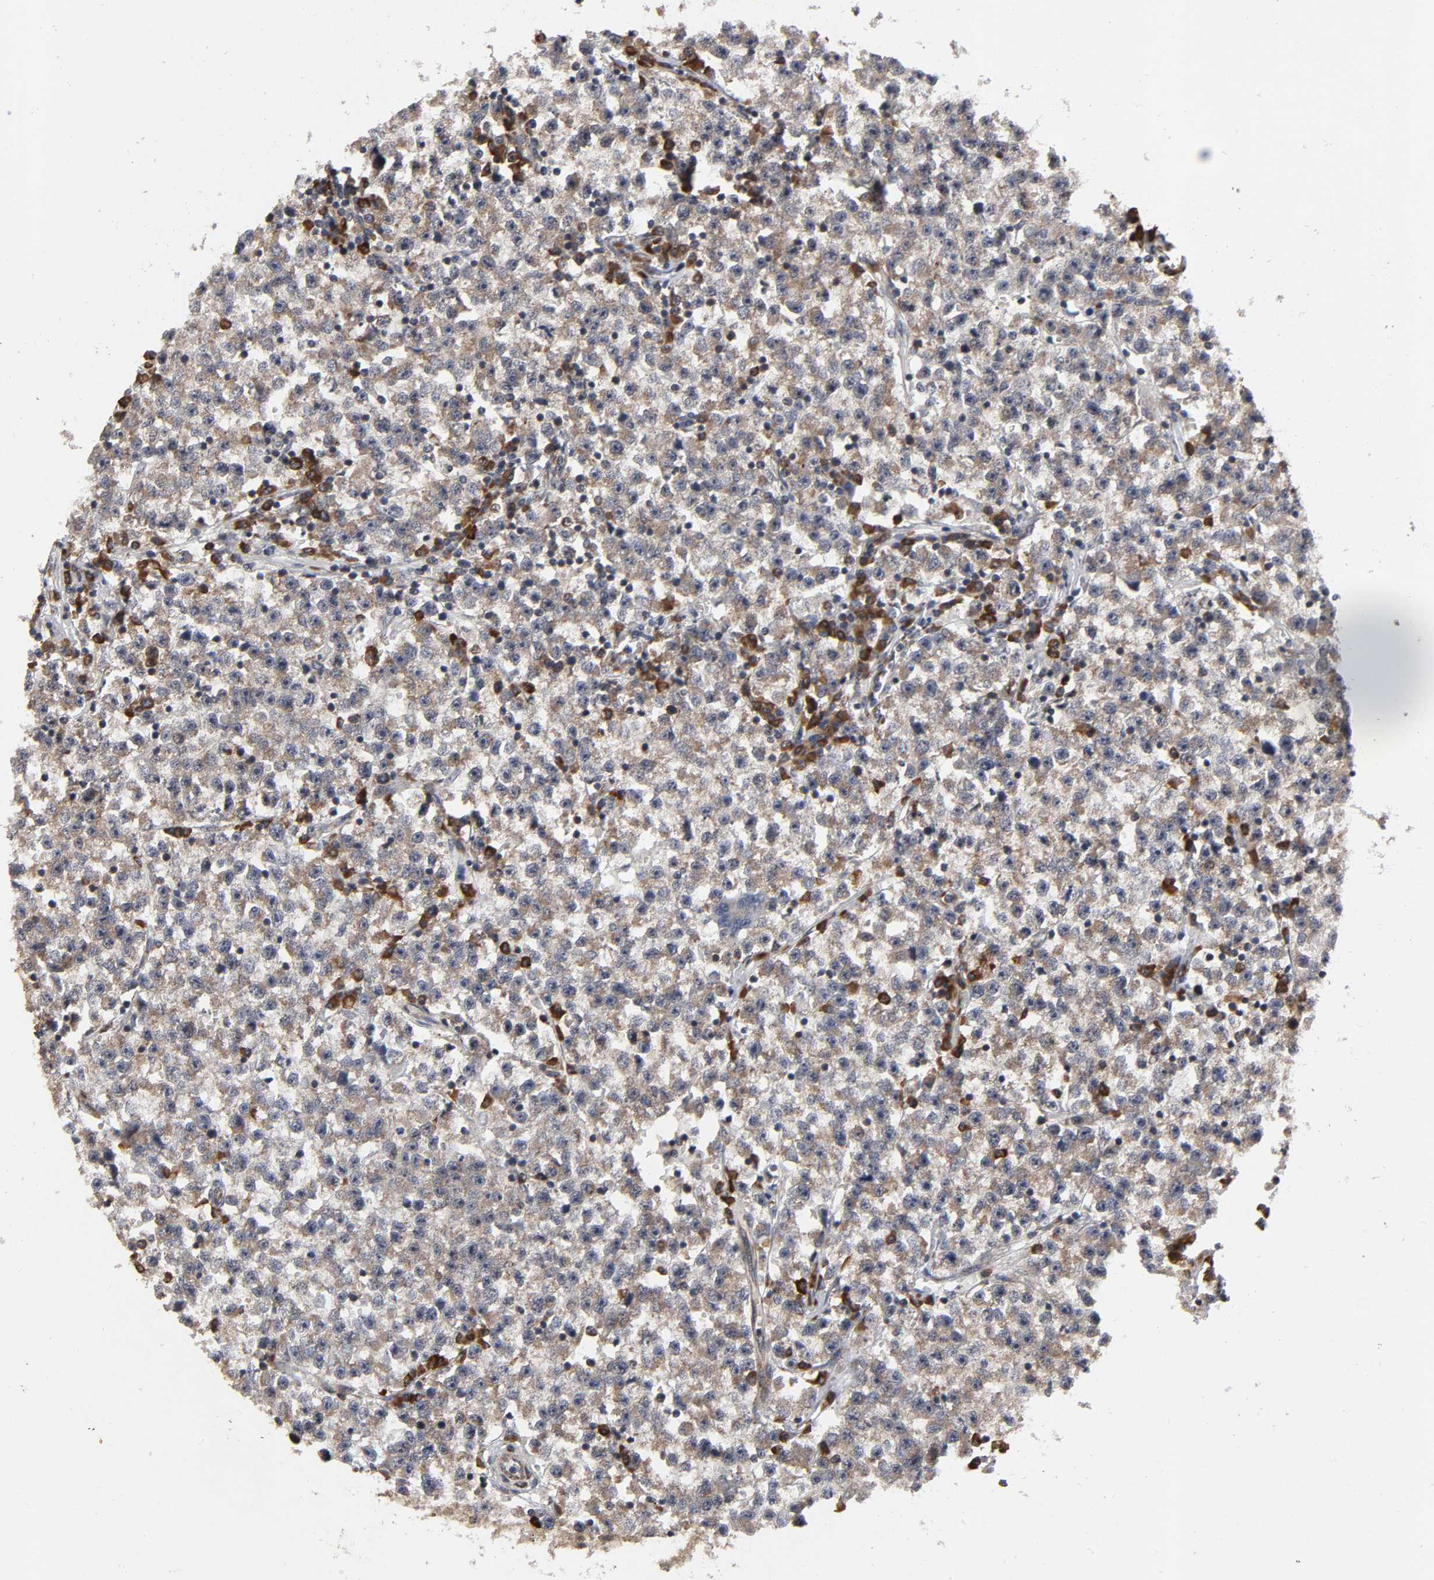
{"staining": {"intensity": "moderate", "quantity": ">75%", "location": "cytoplasmic/membranous"}, "tissue": "testis cancer", "cell_type": "Tumor cells", "image_type": "cancer", "snomed": [{"axis": "morphology", "description": "Seminoma, NOS"}, {"axis": "topography", "description": "Testis"}], "caption": "DAB (3,3'-diaminobenzidine) immunohistochemical staining of seminoma (testis) displays moderate cytoplasmic/membranous protein positivity in approximately >75% of tumor cells.", "gene": "SLC30A9", "patient": {"sex": "male", "age": 22}}